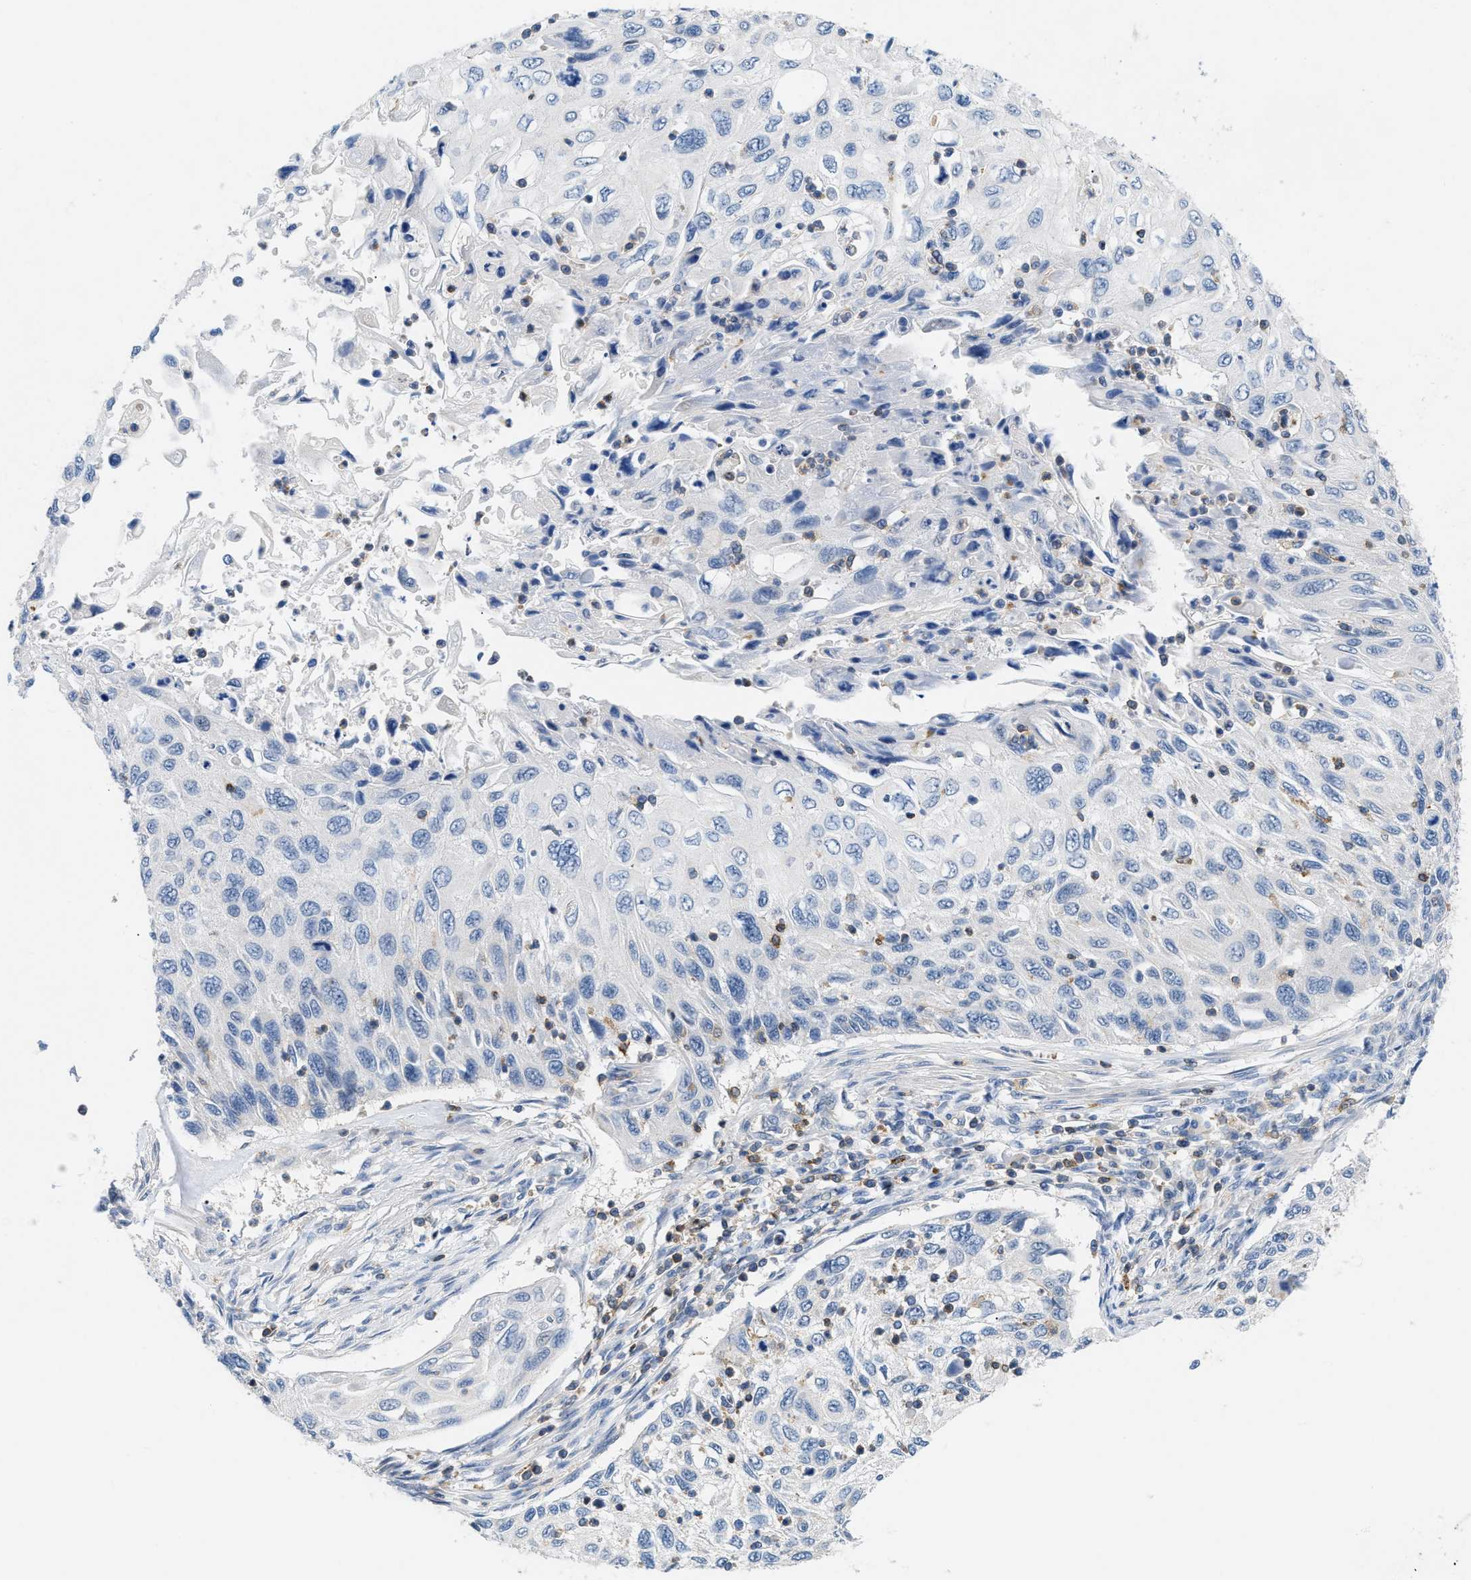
{"staining": {"intensity": "negative", "quantity": "none", "location": "none"}, "tissue": "cervical cancer", "cell_type": "Tumor cells", "image_type": "cancer", "snomed": [{"axis": "morphology", "description": "Squamous cell carcinoma, NOS"}, {"axis": "topography", "description": "Cervix"}], "caption": "An image of cervical cancer stained for a protein shows no brown staining in tumor cells. Nuclei are stained in blue.", "gene": "INPP5D", "patient": {"sex": "female", "age": 70}}